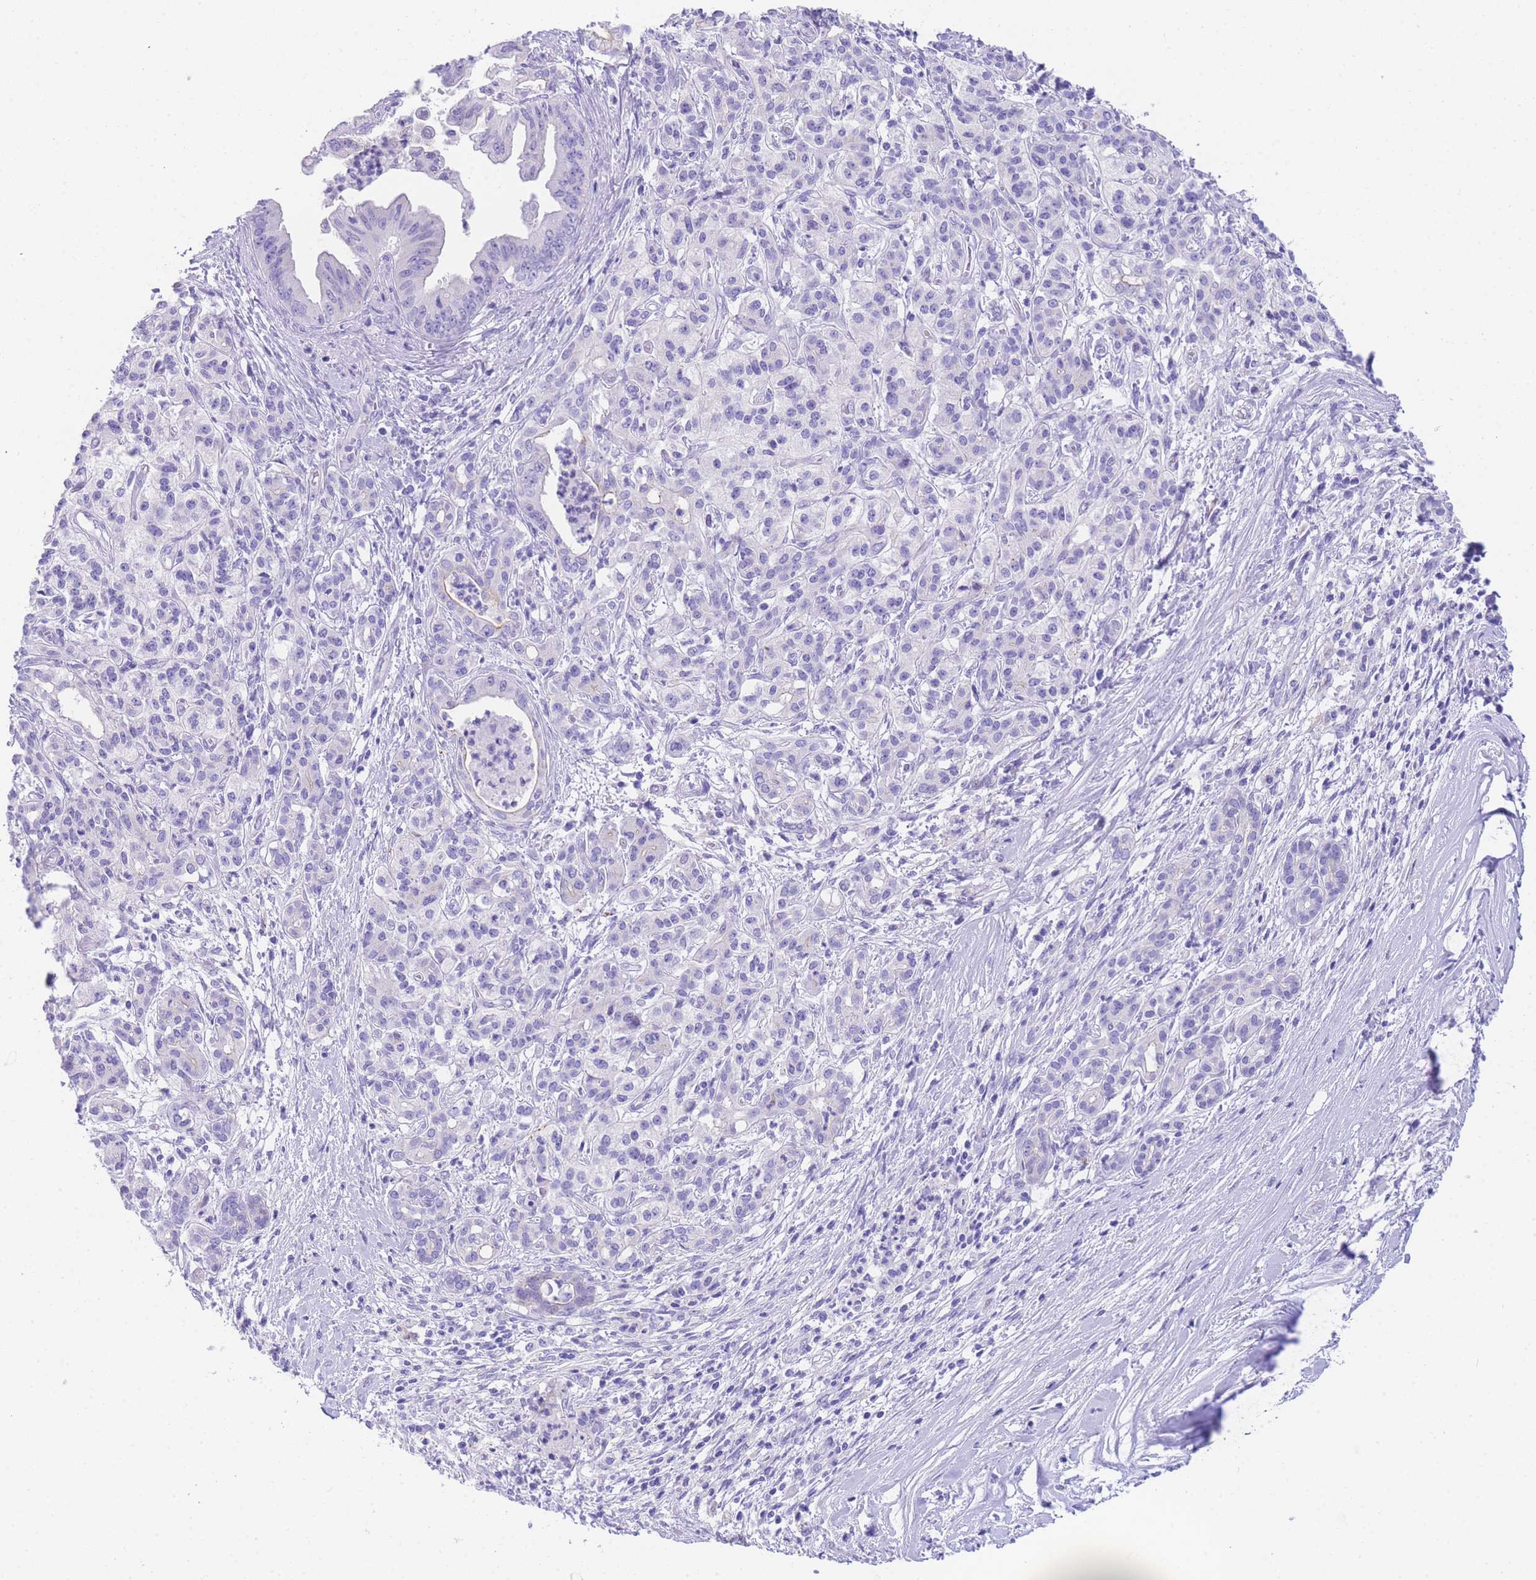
{"staining": {"intensity": "negative", "quantity": "none", "location": "none"}, "tissue": "pancreatic cancer", "cell_type": "Tumor cells", "image_type": "cancer", "snomed": [{"axis": "morphology", "description": "Adenocarcinoma, NOS"}, {"axis": "topography", "description": "Pancreas"}], "caption": "Immunohistochemistry (IHC) of pancreatic adenocarcinoma exhibits no positivity in tumor cells.", "gene": "TIFAB", "patient": {"sex": "male", "age": 58}}